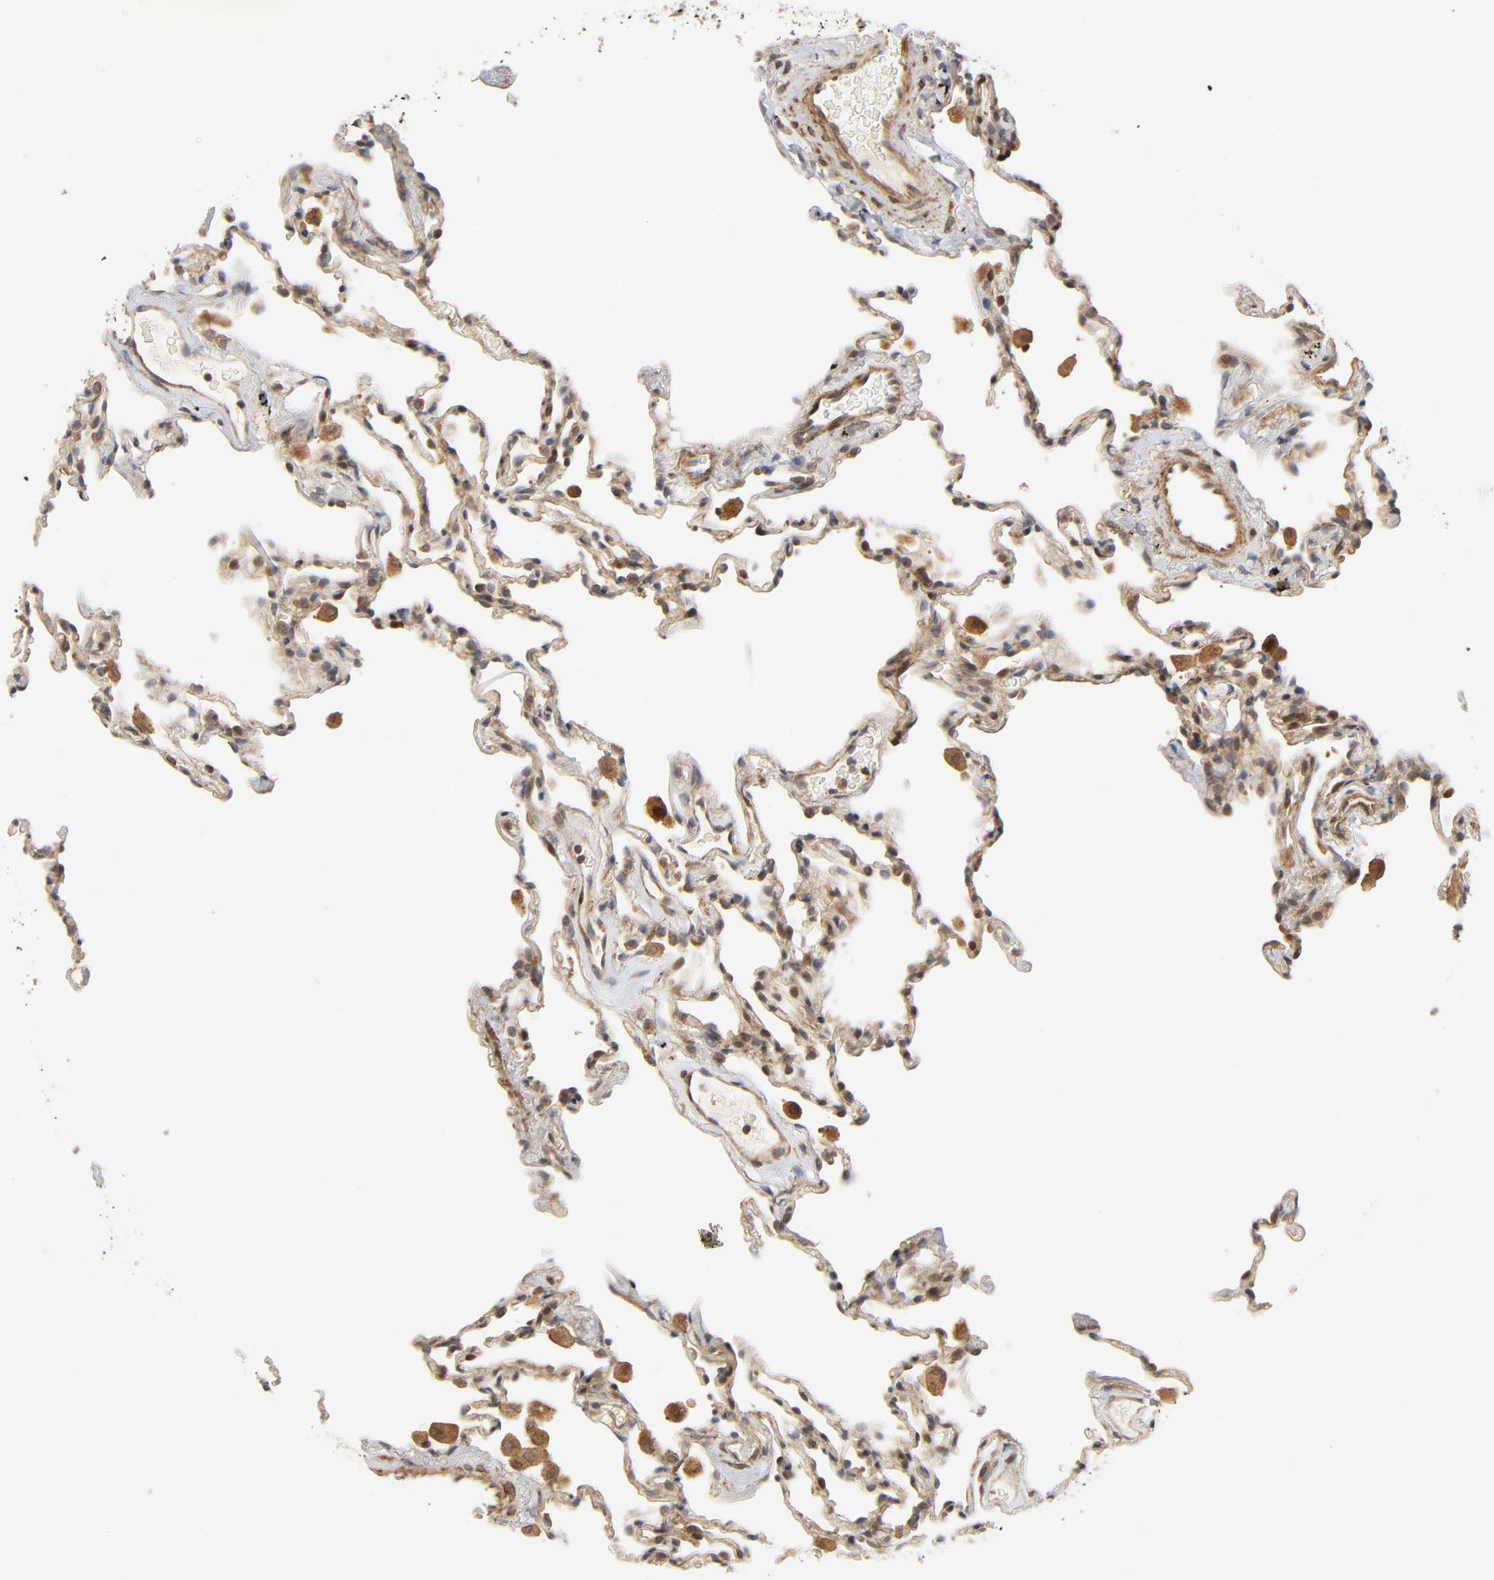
{"staining": {"intensity": "weak", "quantity": "<25%", "location": "cytoplasmic/membranous,nuclear"}, "tissue": "lung", "cell_type": "Alveolar cells", "image_type": "normal", "snomed": [{"axis": "morphology", "description": "Normal tissue, NOS"}, {"axis": "morphology", "description": "Soft tissue tumor metastatic"}, {"axis": "topography", "description": "Lung"}], "caption": "This histopathology image is of normal lung stained with IHC to label a protein in brown with the nuclei are counter-stained blue. There is no expression in alveolar cells.", "gene": "NEMF", "patient": {"sex": "male", "age": 59}}